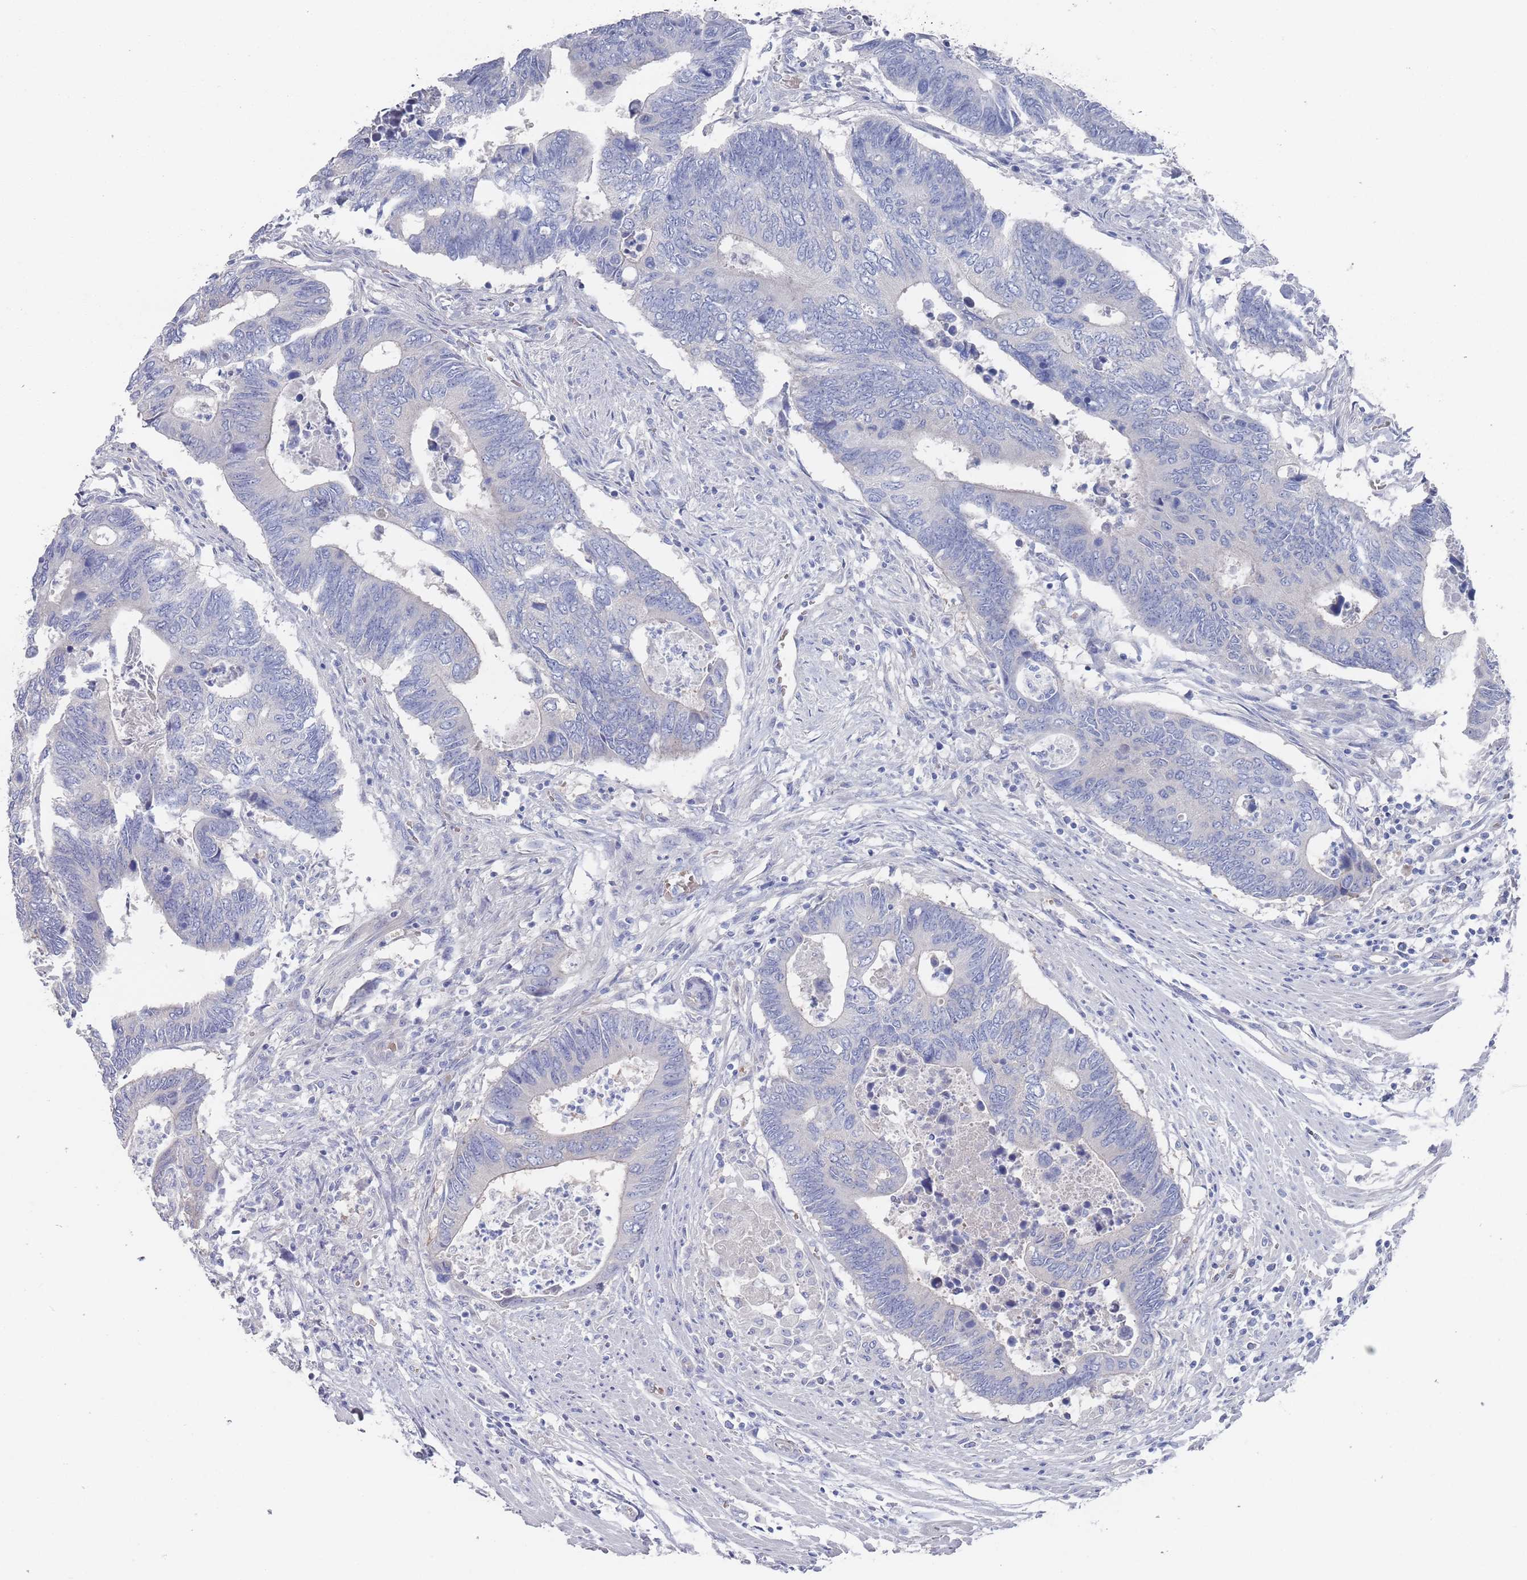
{"staining": {"intensity": "negative", "quantity": "none", "location": "none"}, "tissue": "colorectal cancer", "cell_type": "Tumor cells", "image_type": "cancer", "snomed": [{"axis": "morphology", "description": "Adenocarcinoma, NOS"}, {"axis": "topography", "description": "Colon"}], "caption": "Tumor cells are negative for protein expression in human colorectal cancer (adenocarcinoma). (Stains: DAB immunohistochemistry with hematoxylin counter stain, Microscopy: brightfield microscopy at high magnification).", "gene": "TMCO3", "patient": {"sex": "male", "age": 87}}